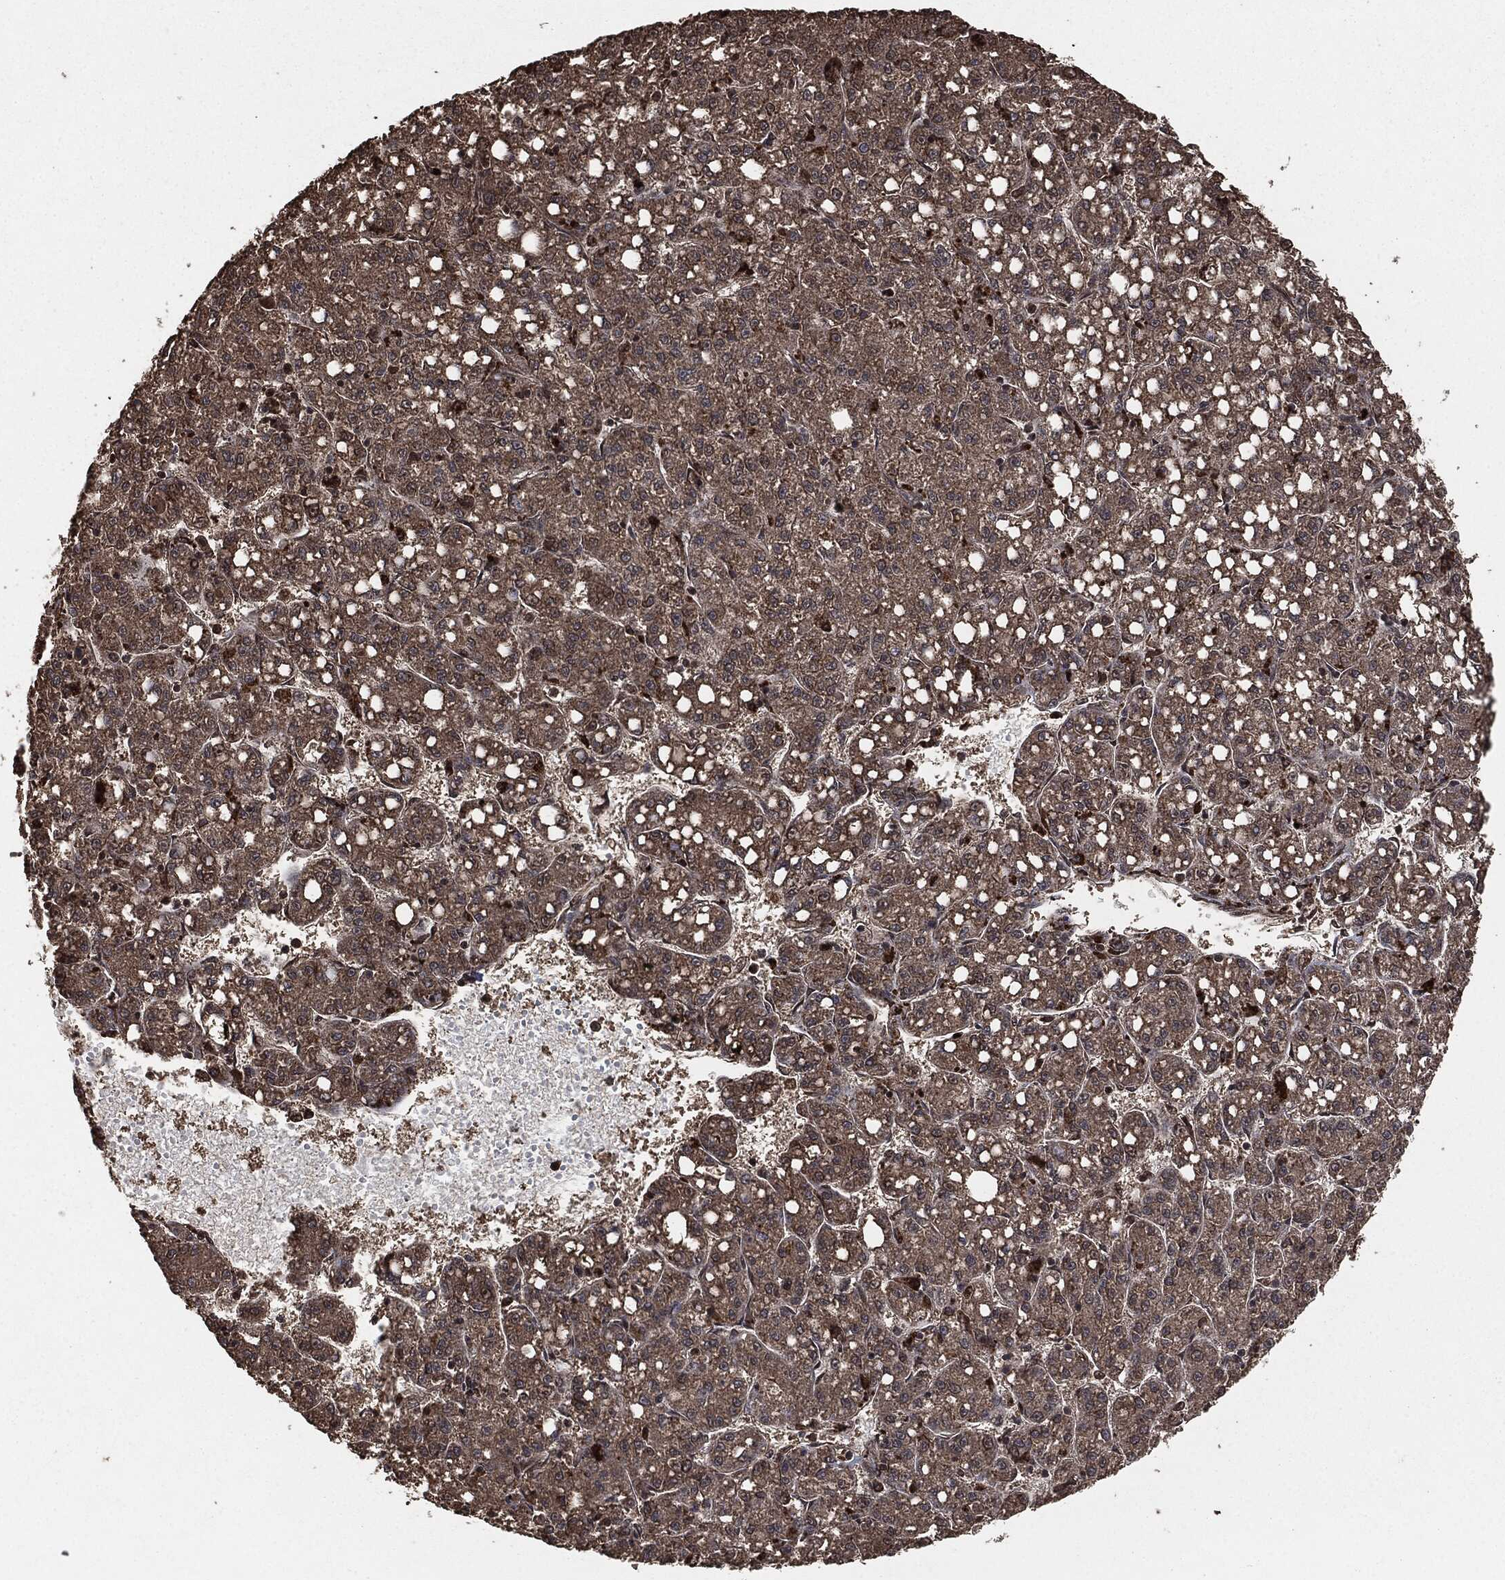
{"staining": {"intensity": "weak", "quantity": ">75%", "location": "cytoplasmic/membranous"}, "tissue": "liver cancer", "cell_type": "Tumor cells", "image_type": "cancer", "snomed": [{"axis": "morphology", "description": "Carcinoma, Hepatocellular, NOS"}, {"axis": "topography", "description": "Liver"}], "caption": "Hepatocellular carcinoma (liver) stained for a protein (brown) displays weak cytoplasmic/membranous positive positivity in approximately >75% of tumor cells.", "gene": "EGFR", "patient": {"sex": "female", "age": 65}}